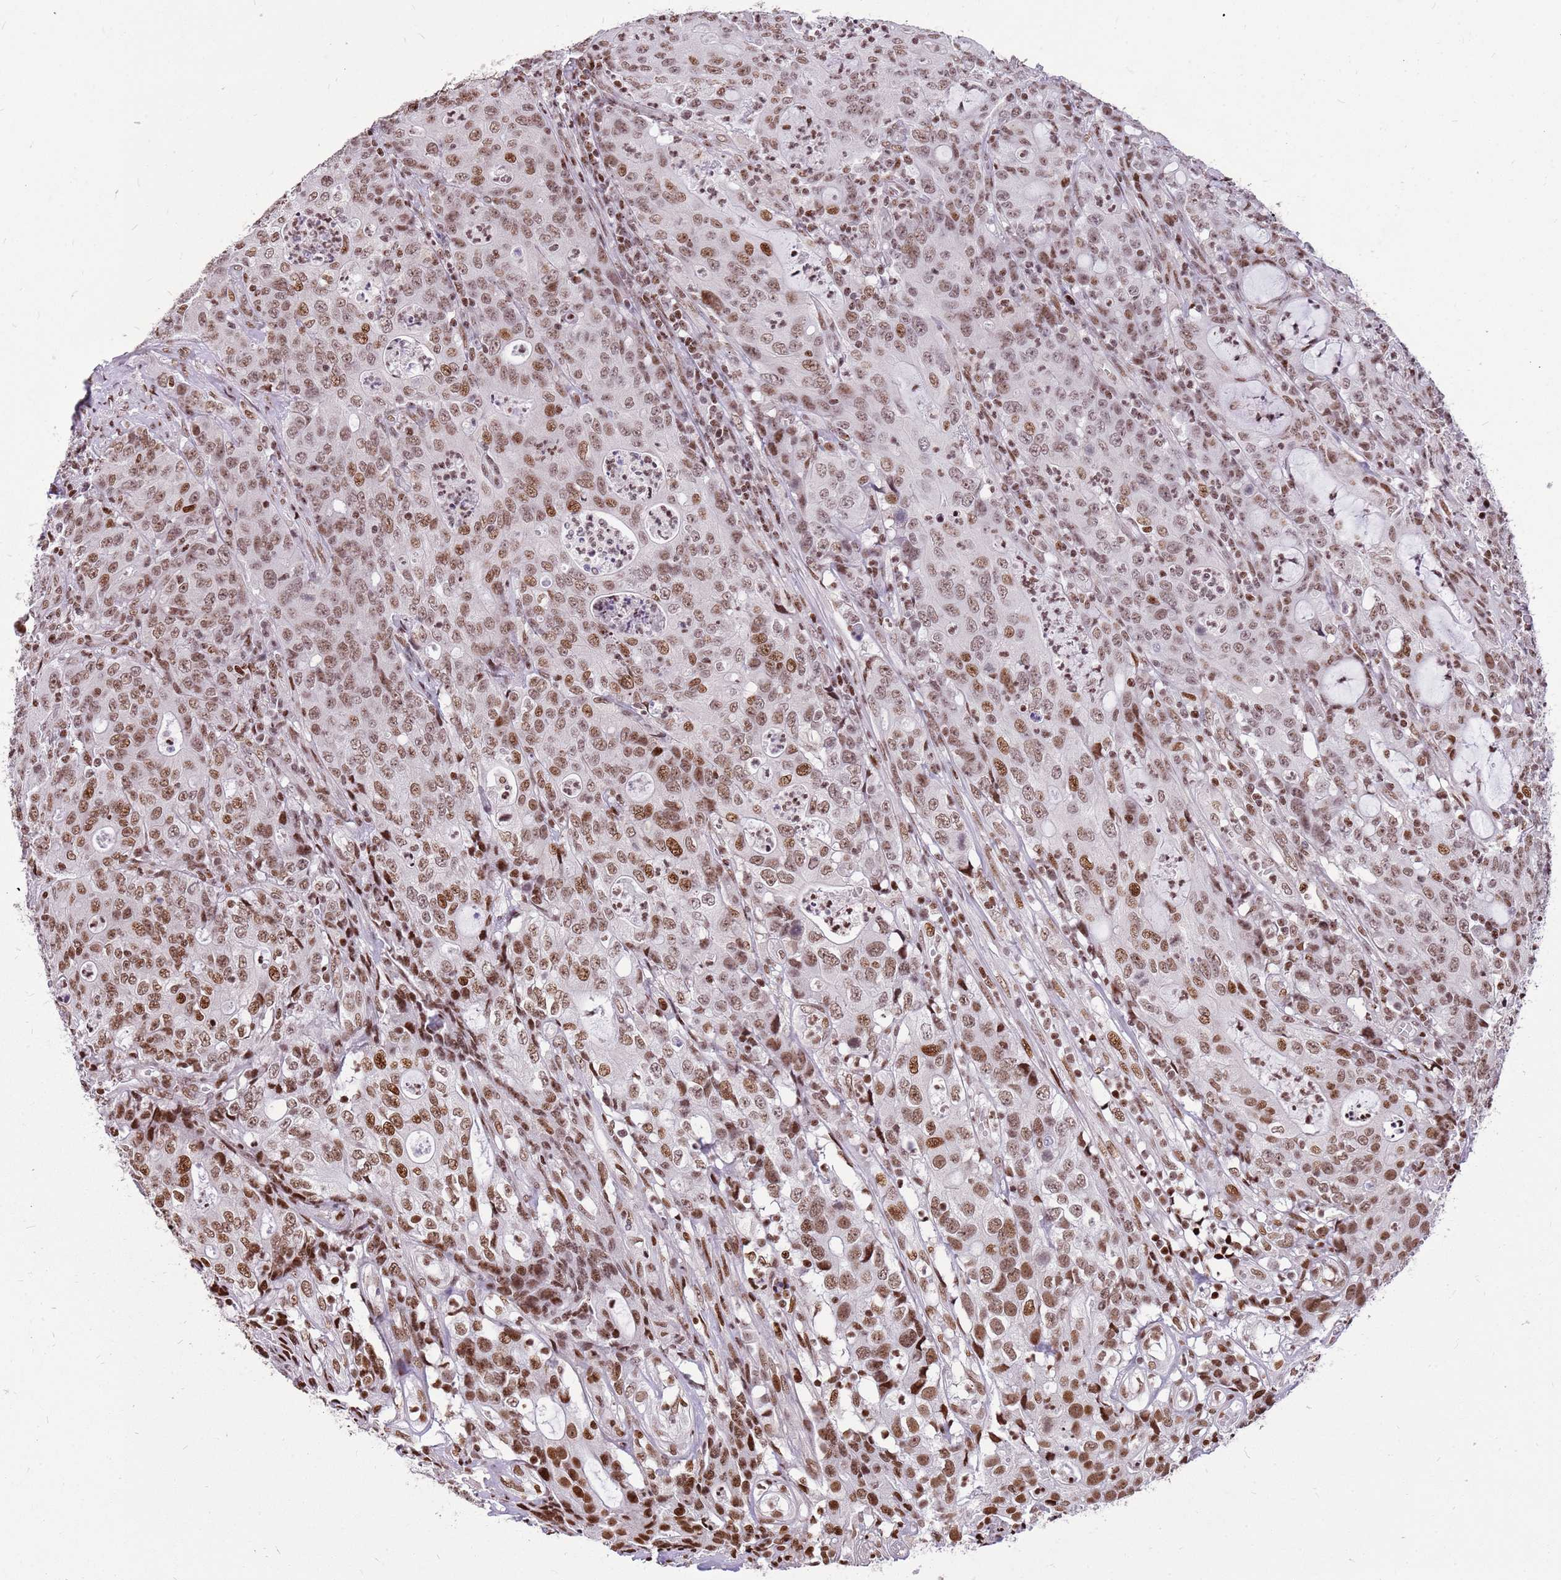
{"staining": {"intensity": "moderate", "quantity": ">75%", "location": "nuclear"}, "tissue": "colorectal cancer", "cell_type": "Tumor cells", "image_type": "cancer", "snomed": [{"axis": "morphology", "description": "Adenocarcinoma, NOS"}, {"axis": "topography", "description": "Colon"}], "caption": "Immunohistochemical staining of human colorectal adenocarcinoma exhibits medium levels of moderate nuclear protein staining in approximately >75% of tumor cells.", "gene": "WASHC4", "patient": {"sex": "male", "age": 83}}